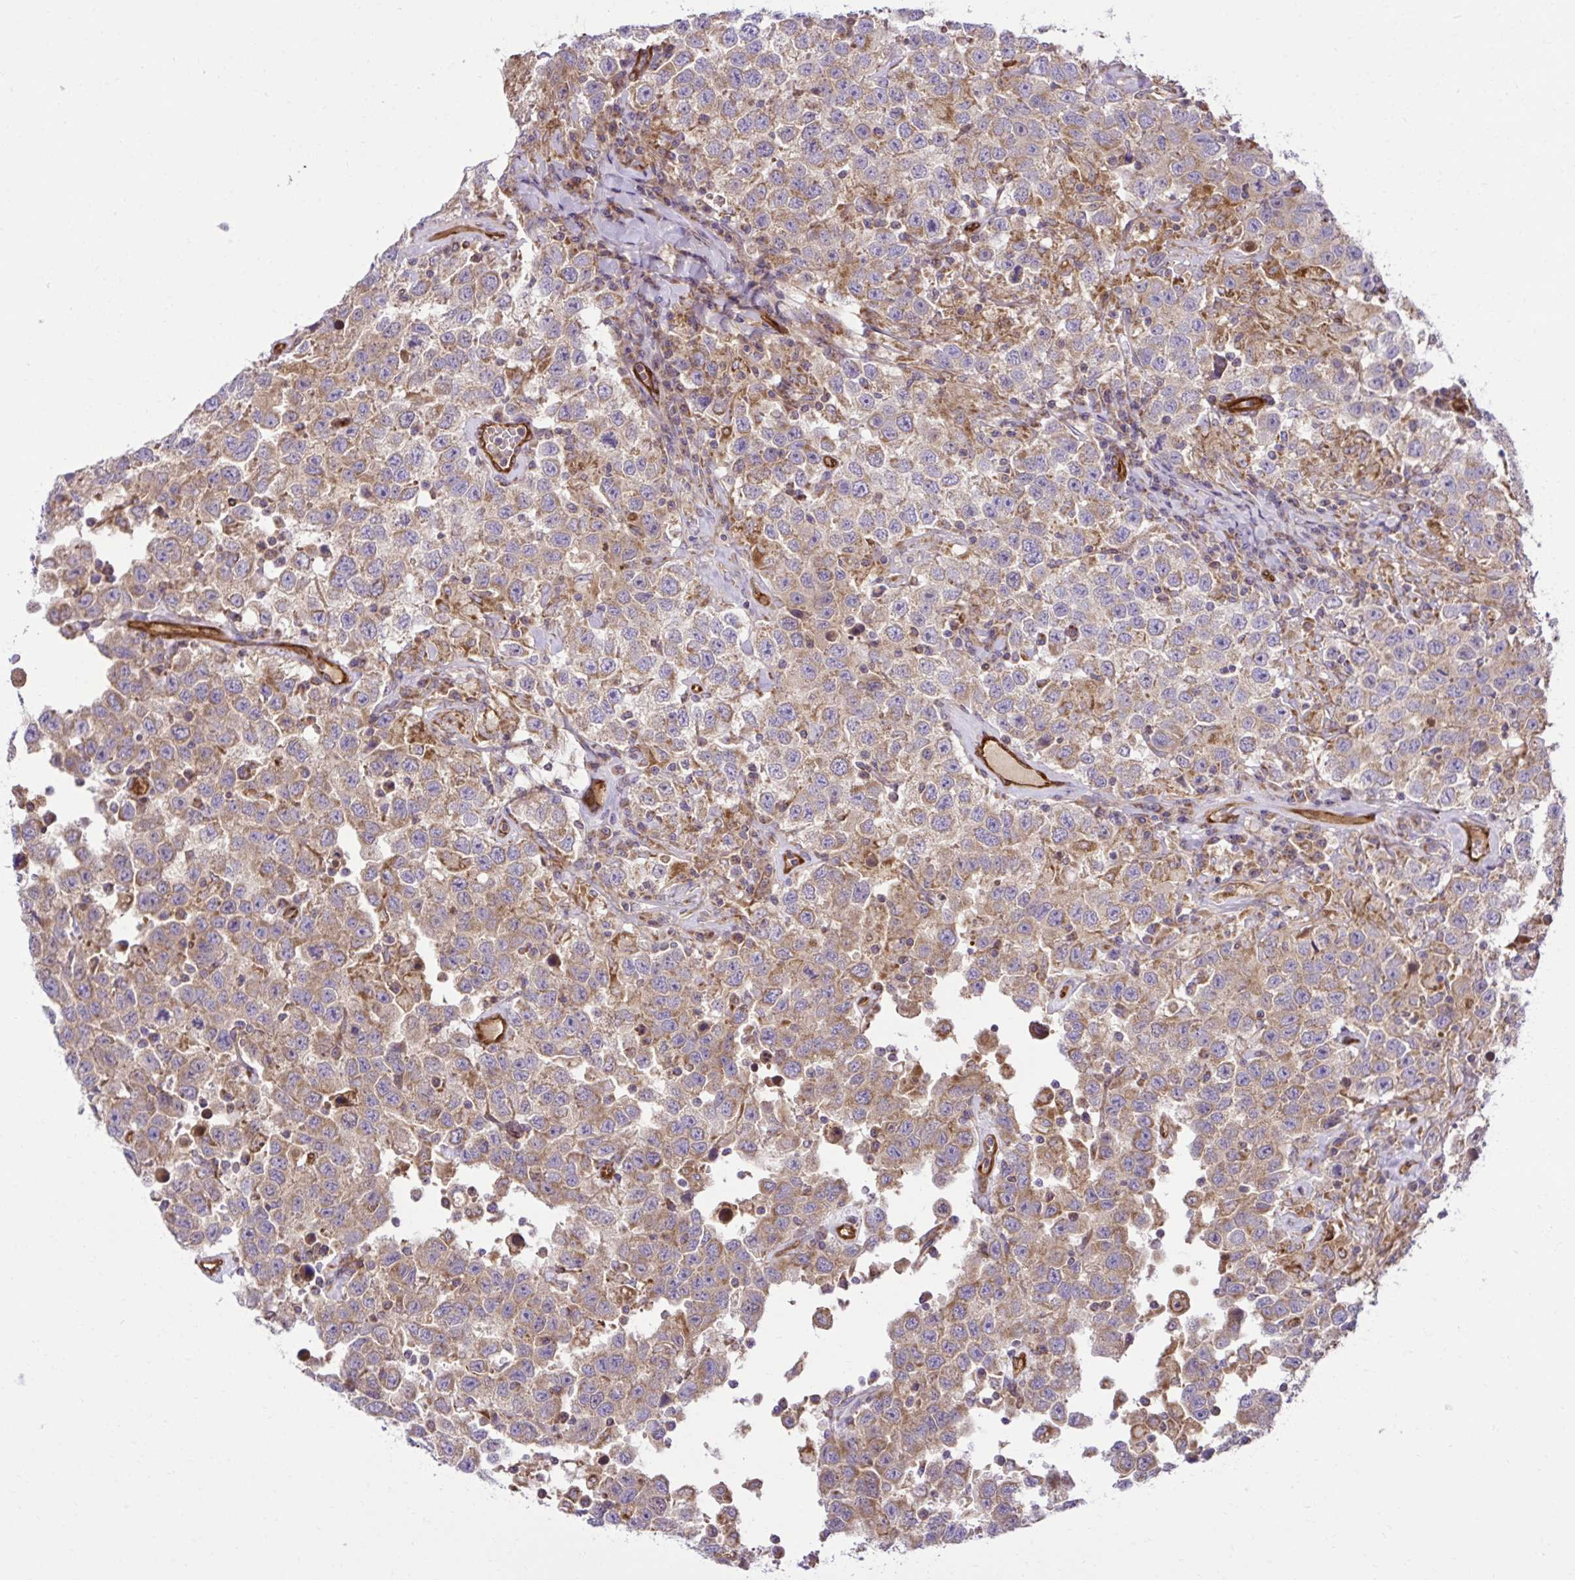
{"staining": {"intensity": "moderate", "quantity": ">75%", "location": "cytoplasmic/membranous"}, "tissue": "testis cancer", "cell_type": "Tumor cells", "image_type": "cancer", "snomed": [{"axis": "morphology", "description": "Seminoma, NOS"}, {"axis": "topography", "description": "Testis"}], "caption": "Seminoma (testis) stained with a protein marker reveals moderate staining in tumor cells.", "gene": "LIMS1", "patient": {"sex": "male", "age": 41}}